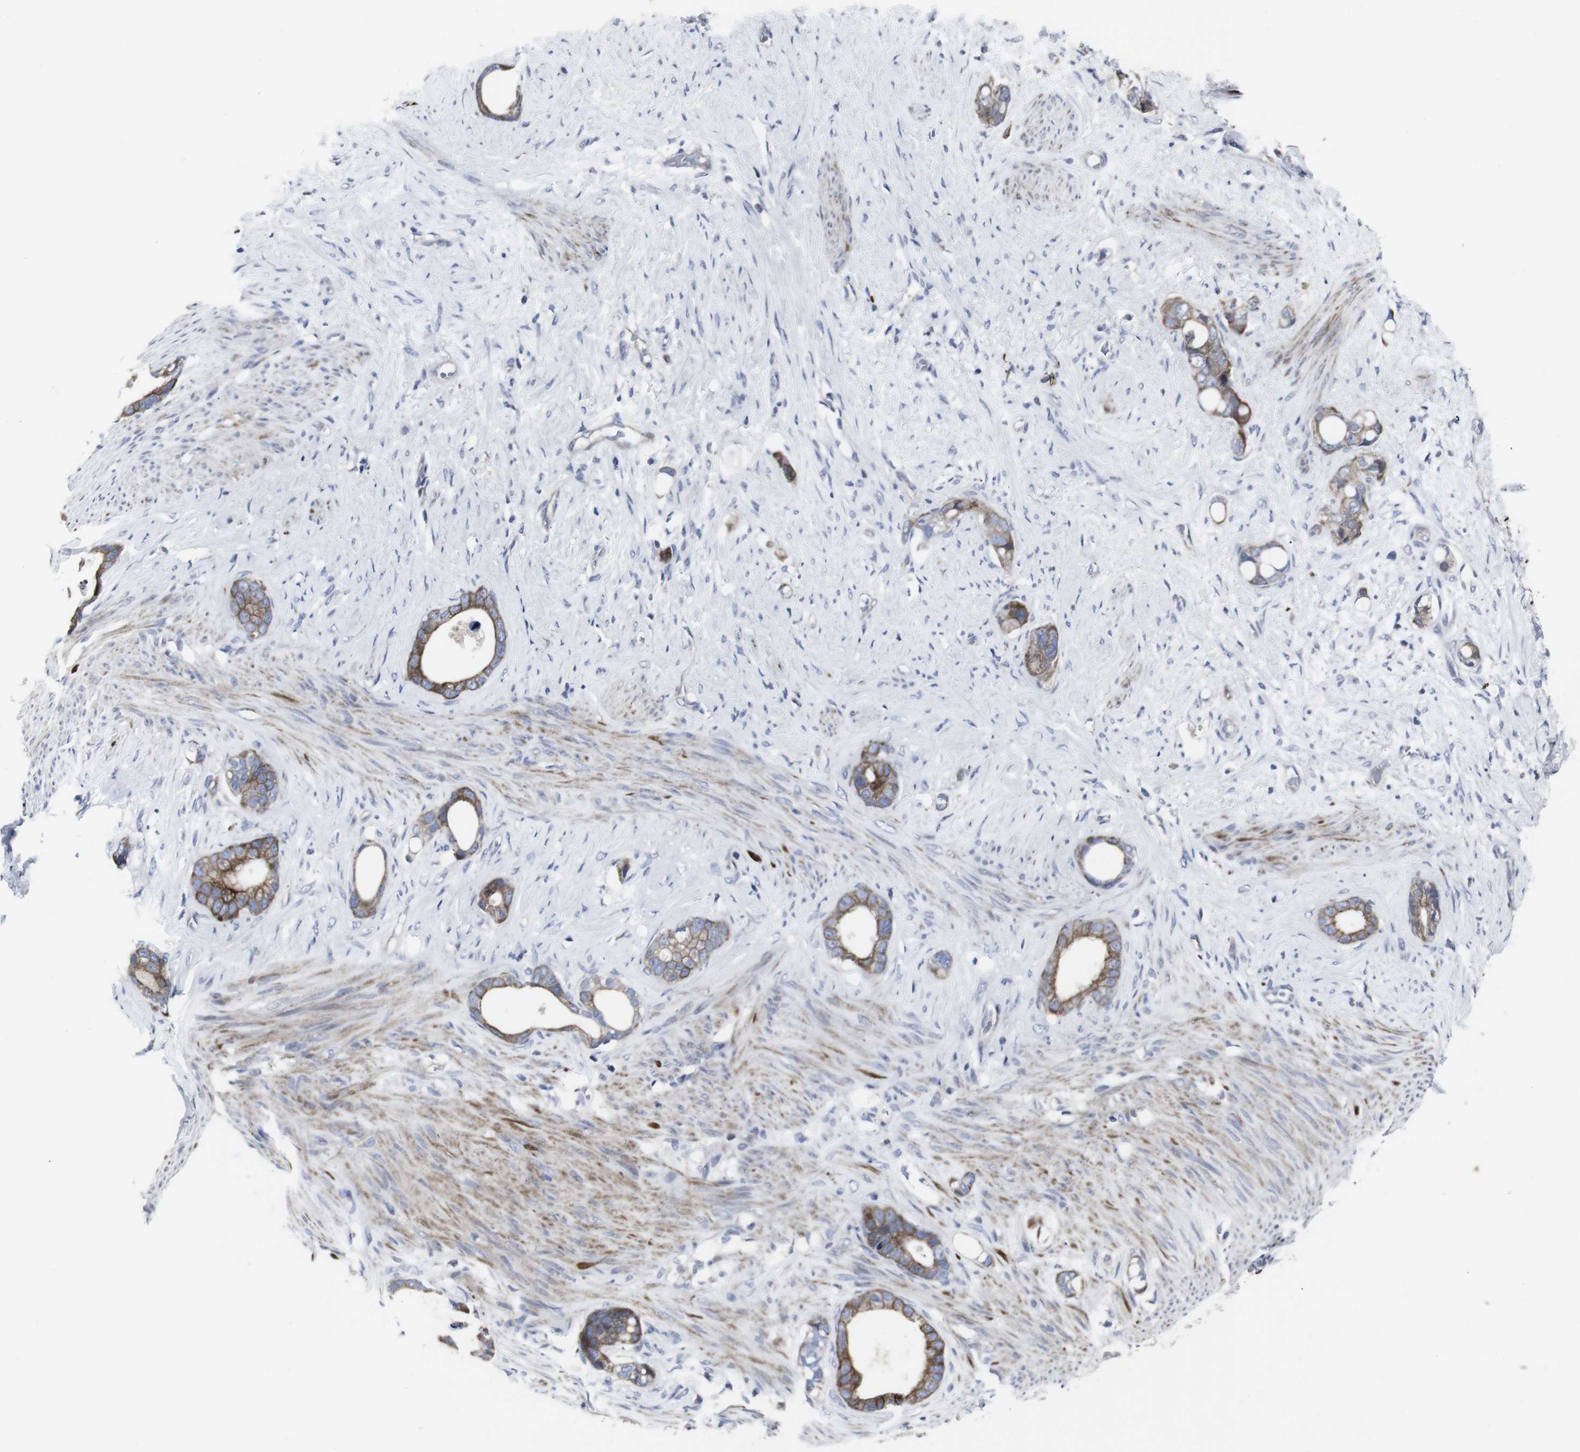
{"staining": {"intensity": "moderate", "quantity": ">75%", "location": "cytoplasmic/membranous"}, "tissue": "stomach cancer", "cell_type": "Tumor cells", "image_type": "cancer", "snomed": [{"axis": "morphology", "description": "Adenocarcinoma, NOS"}, {"axis": "topography", "description": "Stomach"}], "caption": "The immunohistochemical stain labels moderate cytoplasmic/membranous expression in tumor cells of stomach adenocarcinoma tissue. The staining was performed using DAB to visualize the protein expression in brown, while the nuclei were stained in blue with hematoxylin (Magnification: 20x).", "gene": "HPRT1", "patient": {"sex": "female", "age": 75}}